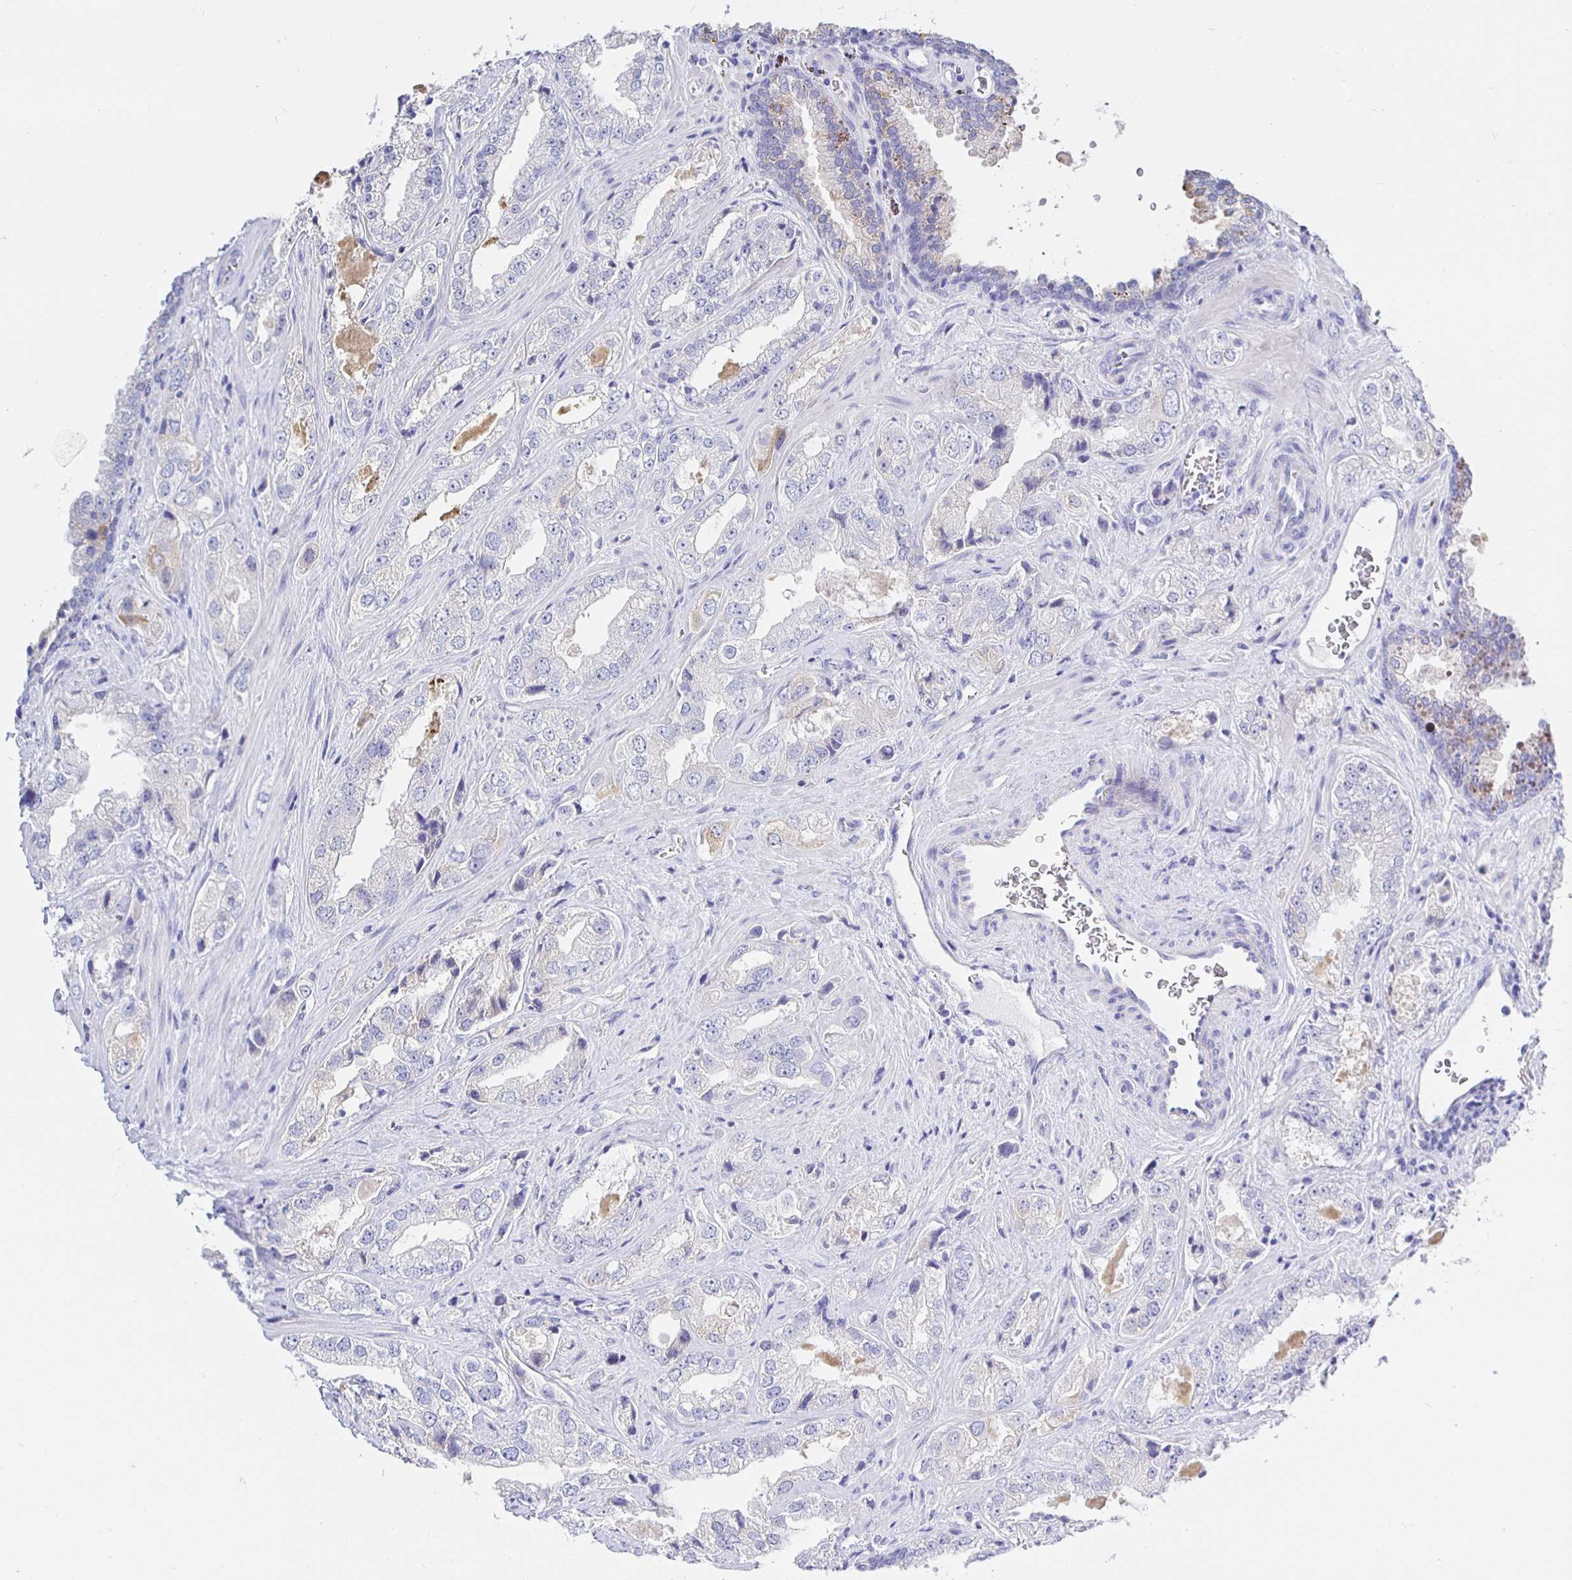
{"staining": {"intensity": "negative", "quantity": "none", "location": "none"}, "tissue": "prostate cancer", "cell_type": "Tumor cells", "image_type": "cancer", "snomed": [{"axis": "morphology", "description": "Adenocarcinoma, High grade"}, {"axis": "topography", "description": "Prostate"}], "caption": "This photomicrograph is of high-grade adenocarcinoma (prostate) stained with immunohistochemistry to label a protein in brown with the nuclei are counter-stained blue. There is no expression in tumor cells.", "gene": "UMOD", "patient": {"sex": "male", "age": 67}}